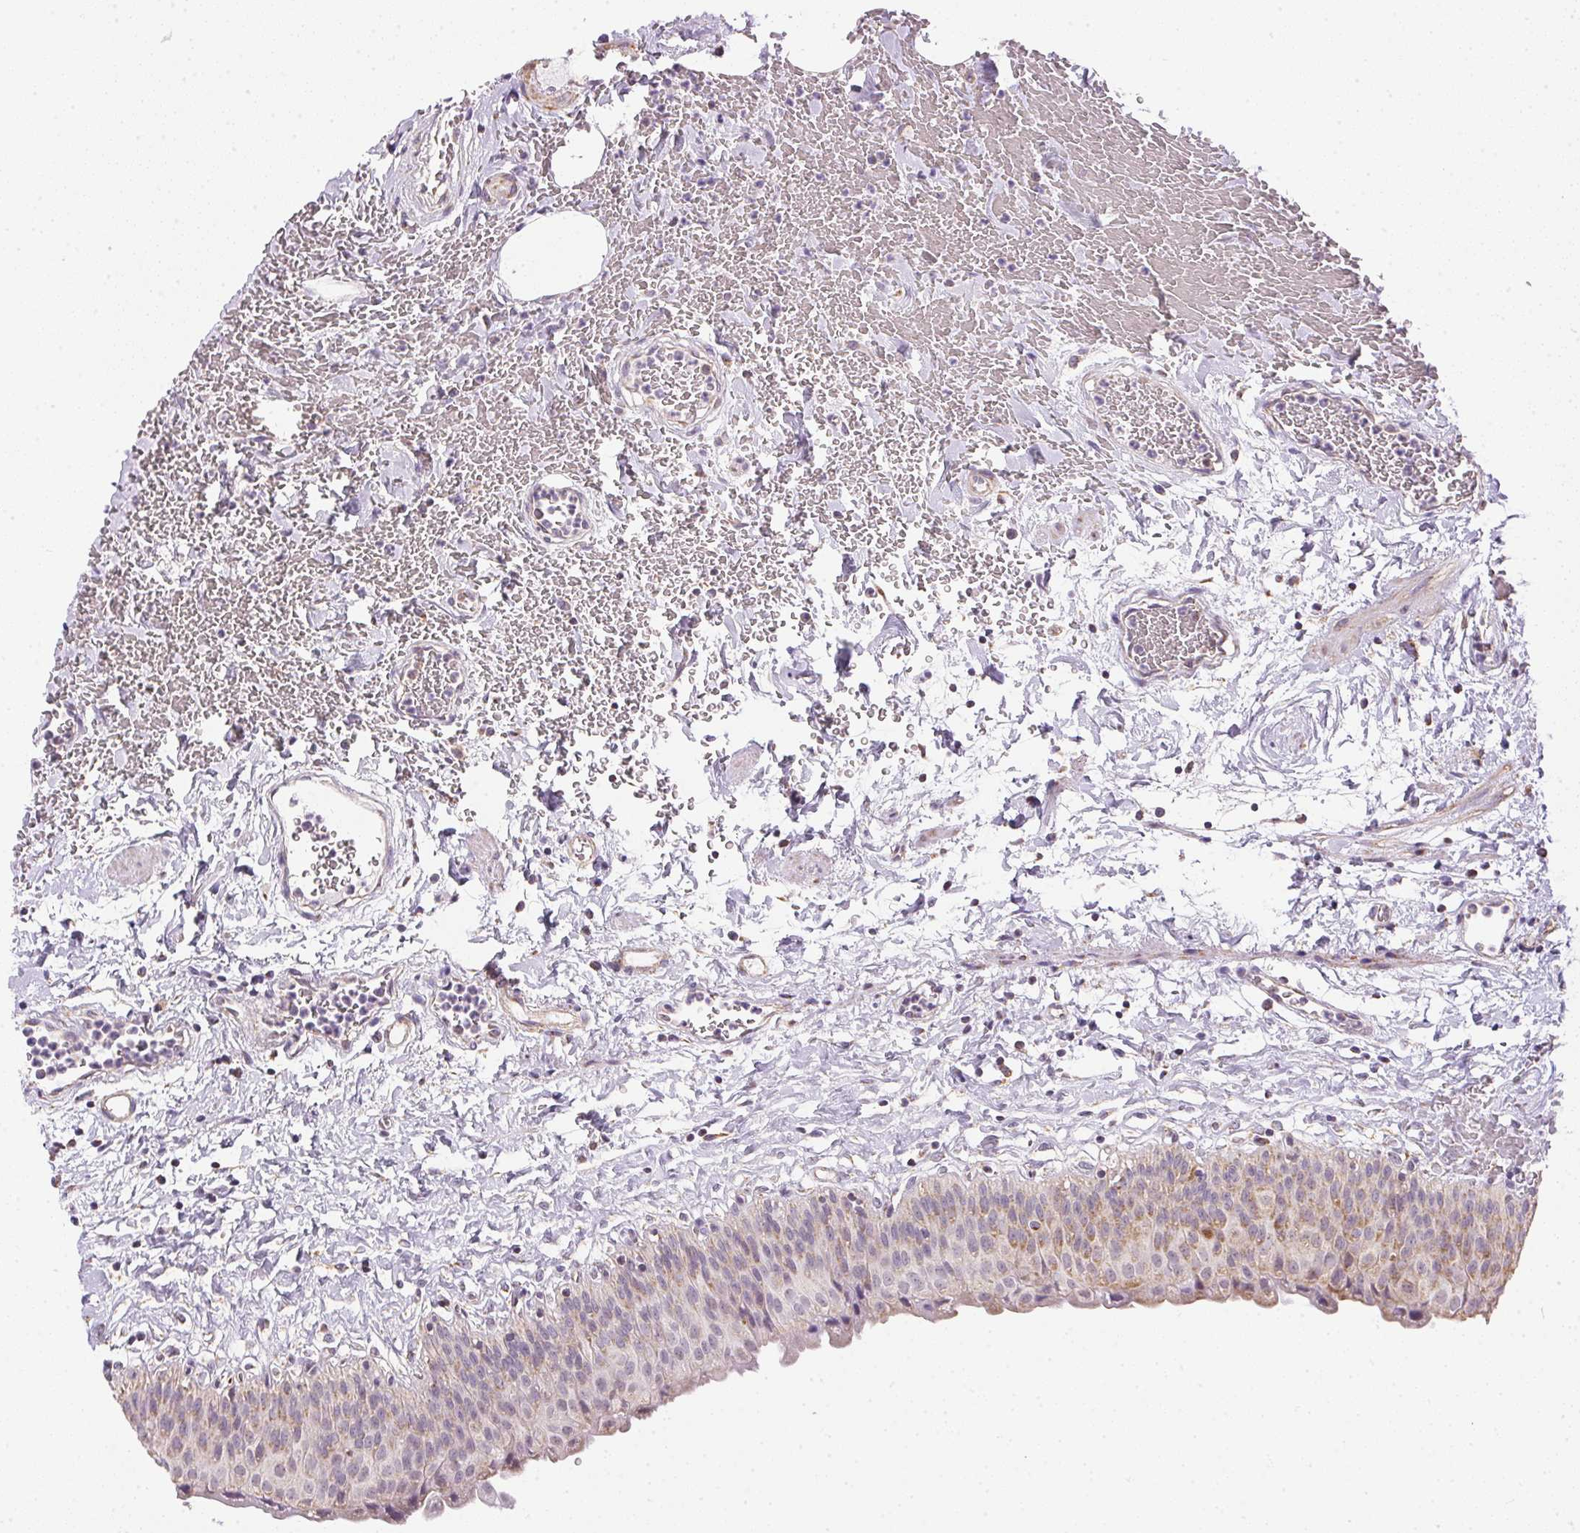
{"staining": {"intensity": "weak", "quantity": "25%-75%", "location": "cytoplasmic/membranous"}, "tissue": "urinary bladder", "cell_type": "Urothelial cells", "image_type": "normal", "snomed": [{"axis": "morphology", "description": "Normal tissue, NOS"}, {"axis": "topography", "description": "Urinary bladder"}], "caption": "Urothelial cells reveal low levels of weak cytoplasmic/membranous positivity in about 25%-75% of cells in normal human urinary bladder. The protein of interest is shown in brown color, while the nuclei are stained blue.", "gene": "MAPK11", "patient": {"sex": "male", "age": 55}}